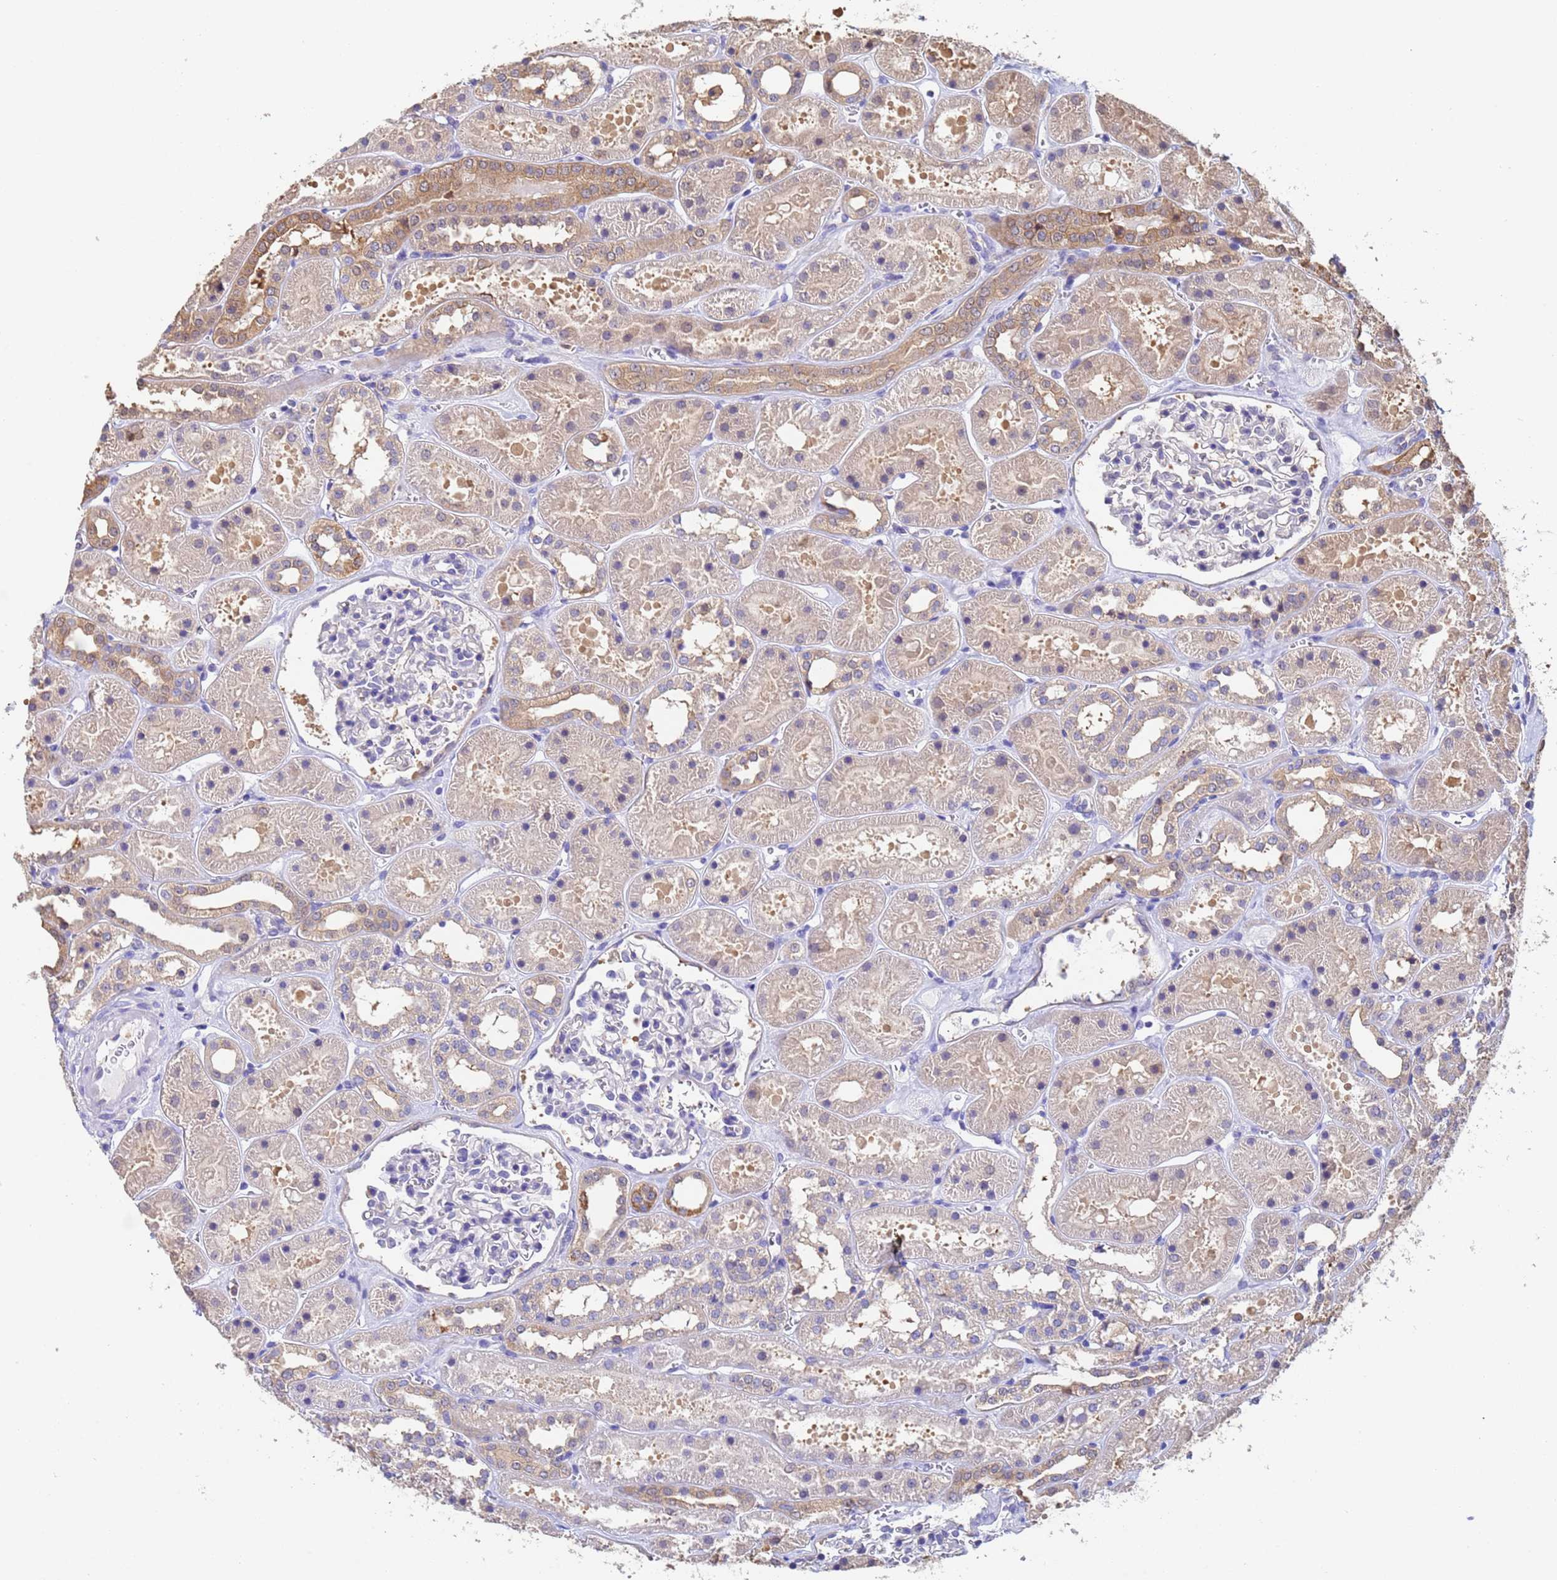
{"staining": {"intensity": "negative", "quantity": "none", "location": "none"}, "tissue": "kidney", "cell_type": "Cells in glomeruli", "image_type": "normal", "snomed": [{"axis": "morphology", "description": "Normal tissue, NOS"}, {"axis": "topography", "description": "Kidney"}], "caption": "Immunohistochemical staining of unremarkable human kidney demonstrates no significant staining in cells in glomeruli.", "gene": "FAM25A", "patient": {"sex": "female", "age": 41}}